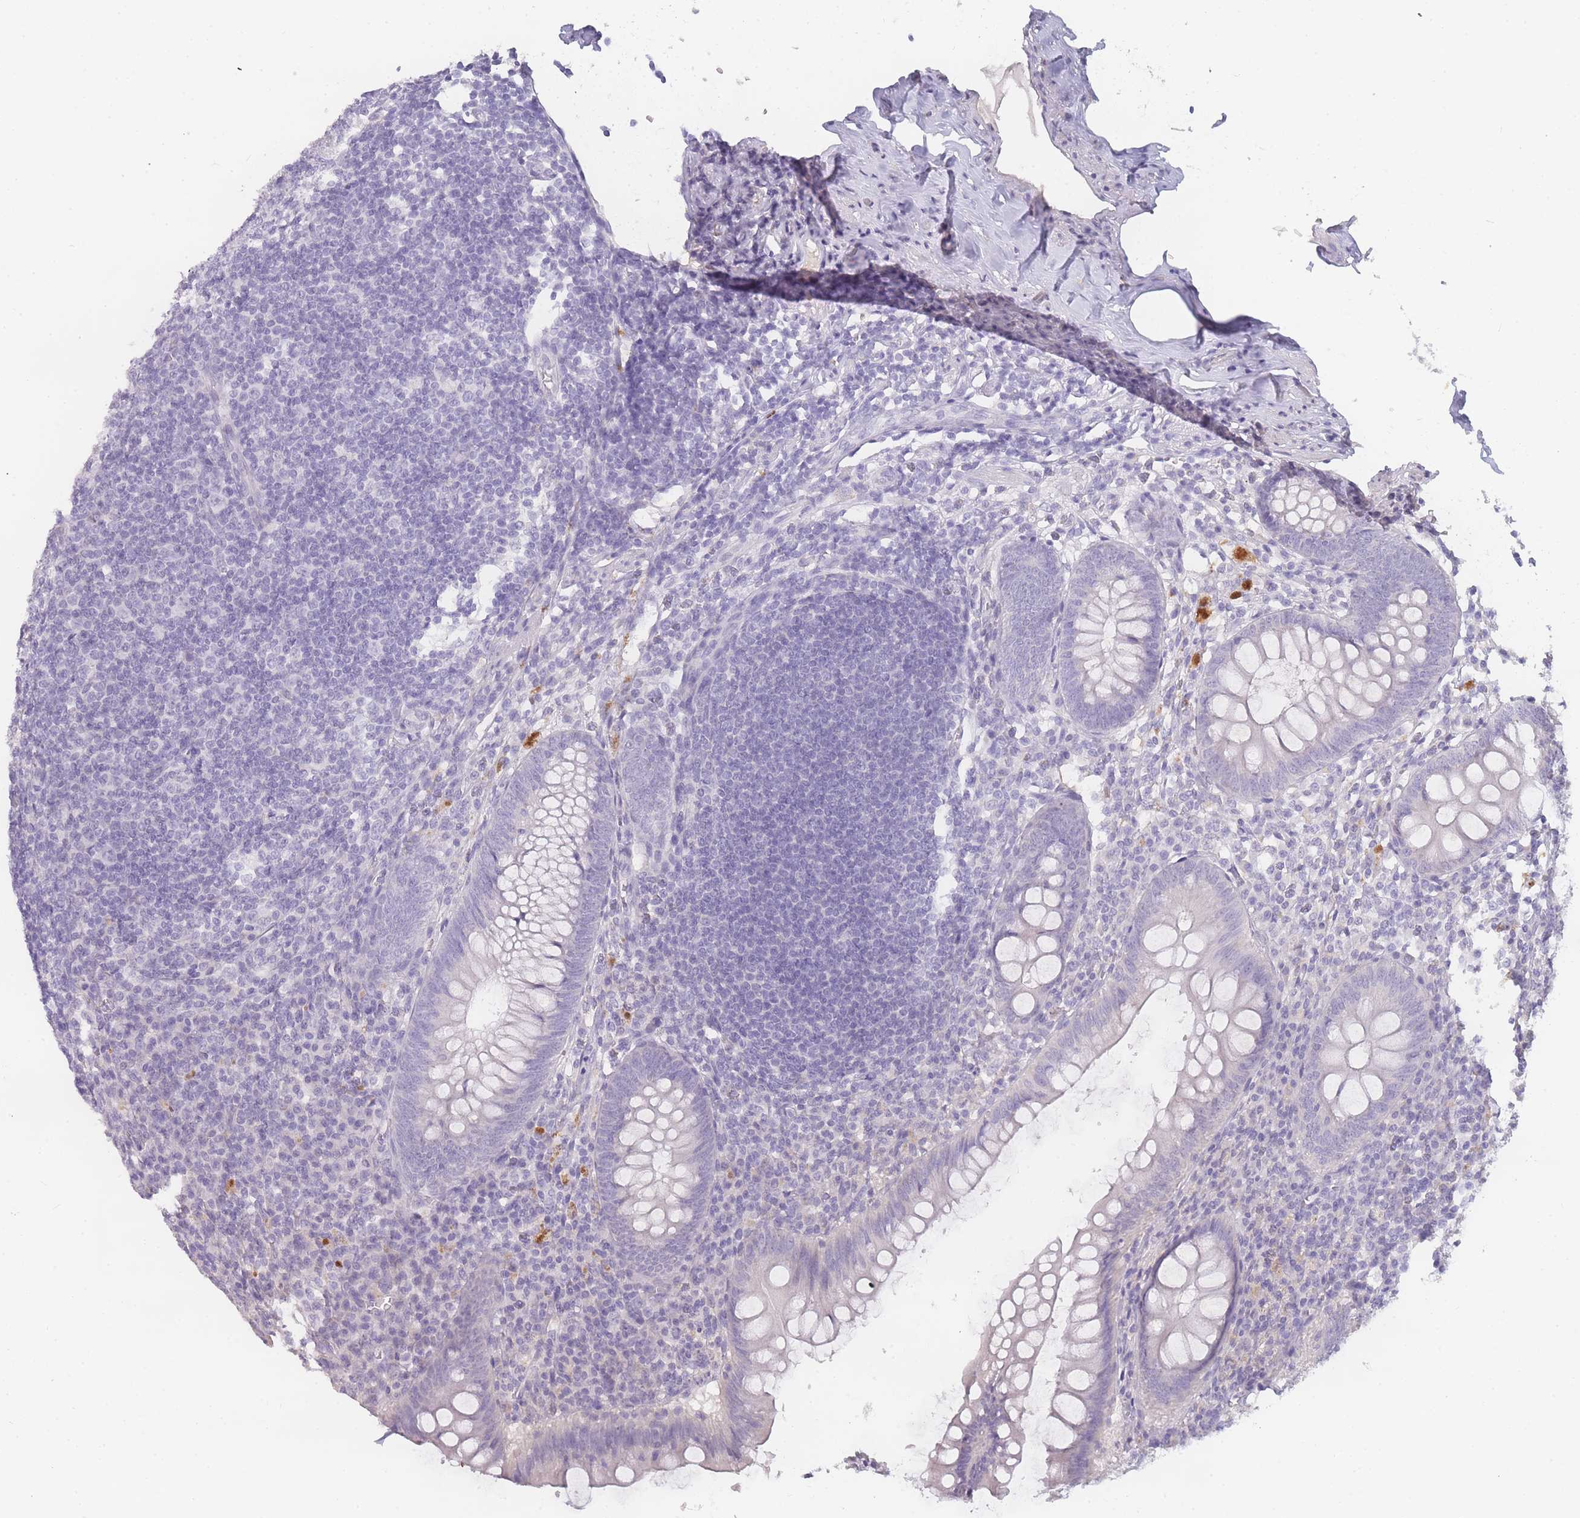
{"staining": {"intensity": "negative", "quantity": "none", "location": "none"}, "tissue": "appendix", "cell_type": "Glandular cells", "image_type": "normal", "snomed": [{"axis": "morphology", "description": "Normal tissue, NOS"}, {"axis": "topography", "description": "Appendix"}], "caption": "An image of human appendix is negative for staining in glandular cells. (Stains: DAB immunohistochemistry with hematoxylin counter stain, Microscopy: brightfield microscopy at high magnification).", "gene": "INS", "patient": {"sex": "male", "age": 56}}